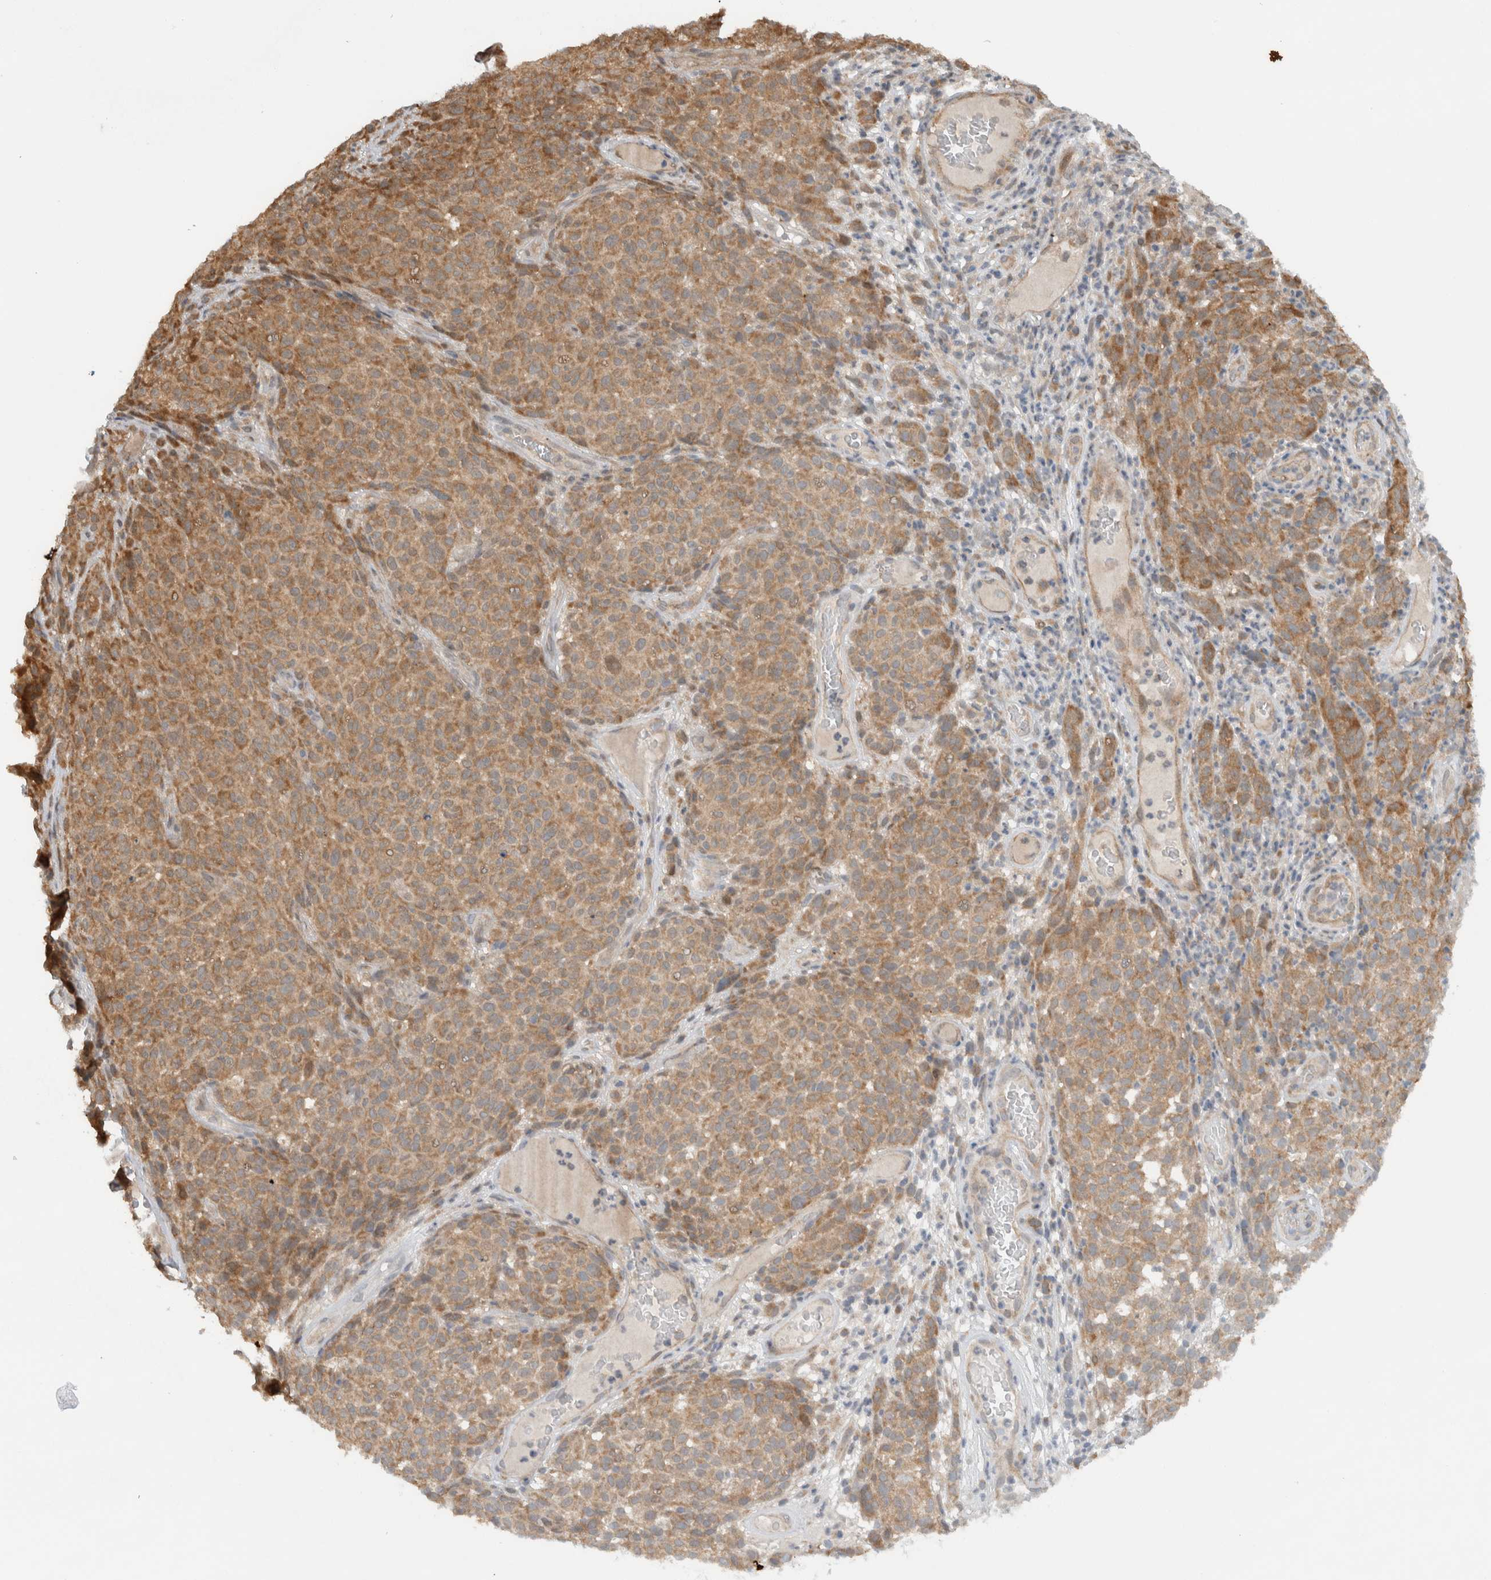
{"staining": {"intensity": "moderate", "quantity": "25%-75%", "location": "cytoplasmic/membranous"}, "tissue": "melanoma", "cell_type": "Tumor cells", "image_type": "cancer", "snomed": [{"axis": "morphology", "description": "Malignant melanoma, NOS"}, {"axis": "topography", "description": "Skin"}], "caption": "Melanoma was stained to show a protein in brown. There is medium levels of moderate cytoplasmic/membranous expression in approximately 25%-75% of tumor cells.", "gene": "KLHL6", "patient": {"sex": "female", "age": 82}}